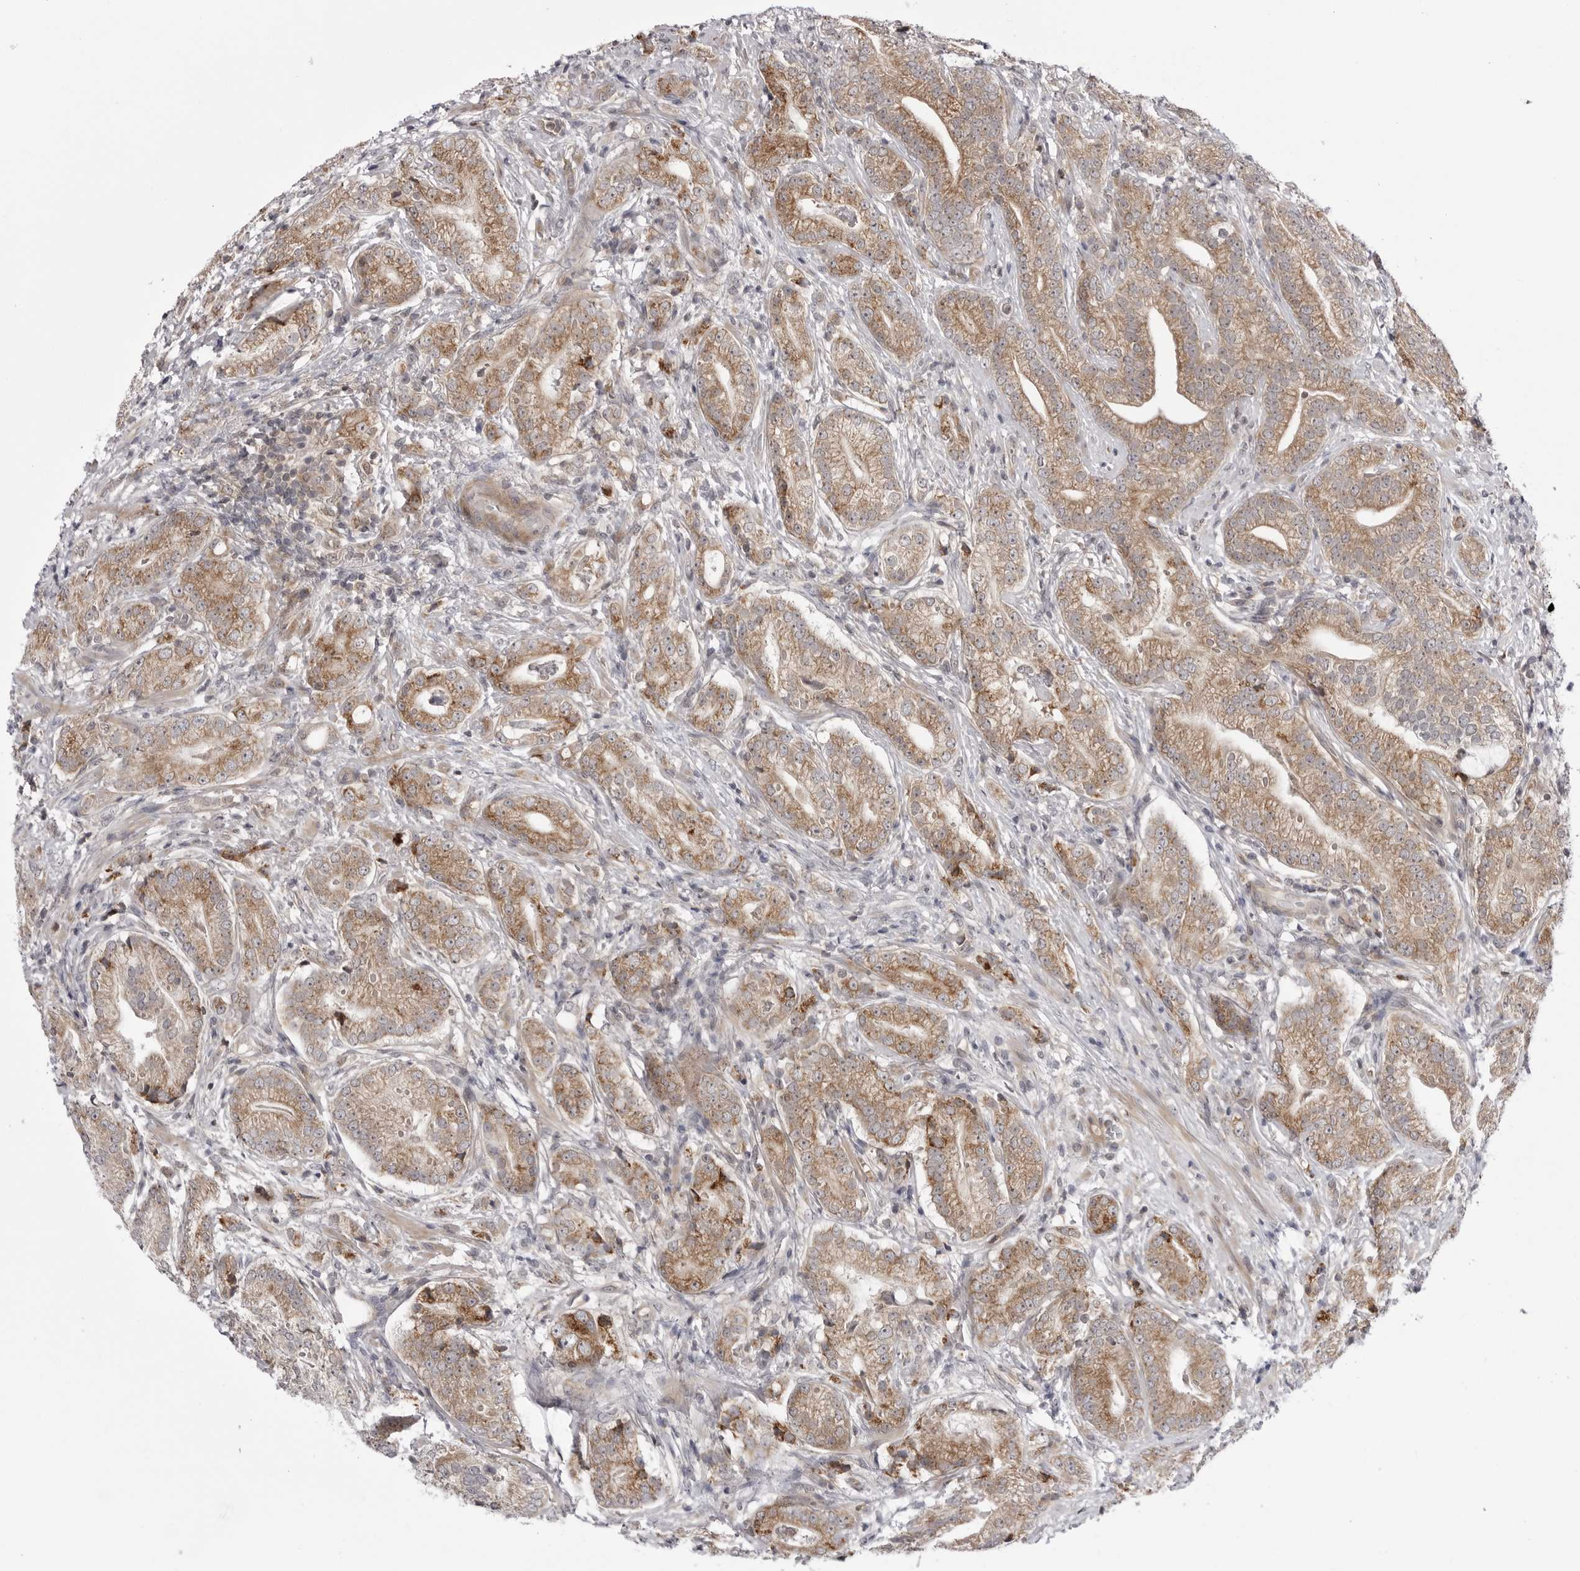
{"staining": {"intensity": "moderate", "quantity": ">75%", "location": "cytoplasmic/membranous"}, "tissue": "prostate cancer", "cell_type": "Tumor cells", "image_type": "cancer", "snomed": [{"axis": "morphology", "description": "Adenocarcinoma, High grade"}, {"axis": "topography", "description": "Prostate"}], "caption": "IHC staining of prostate cancer (high-grade adenocarcinoma), which exhibits medium levels of moderate cytoplasmic/membranous positivity in approximately >75% of tumor cells indicating moderate cytoplasmic/membranous protein positivity. The staining was performed using DAB (brown) for protein detection and nuclei were counterstained in hematoxylin (blue).", "gene": "CCDC18", "patient": {"sex": "male", "age": 57}}